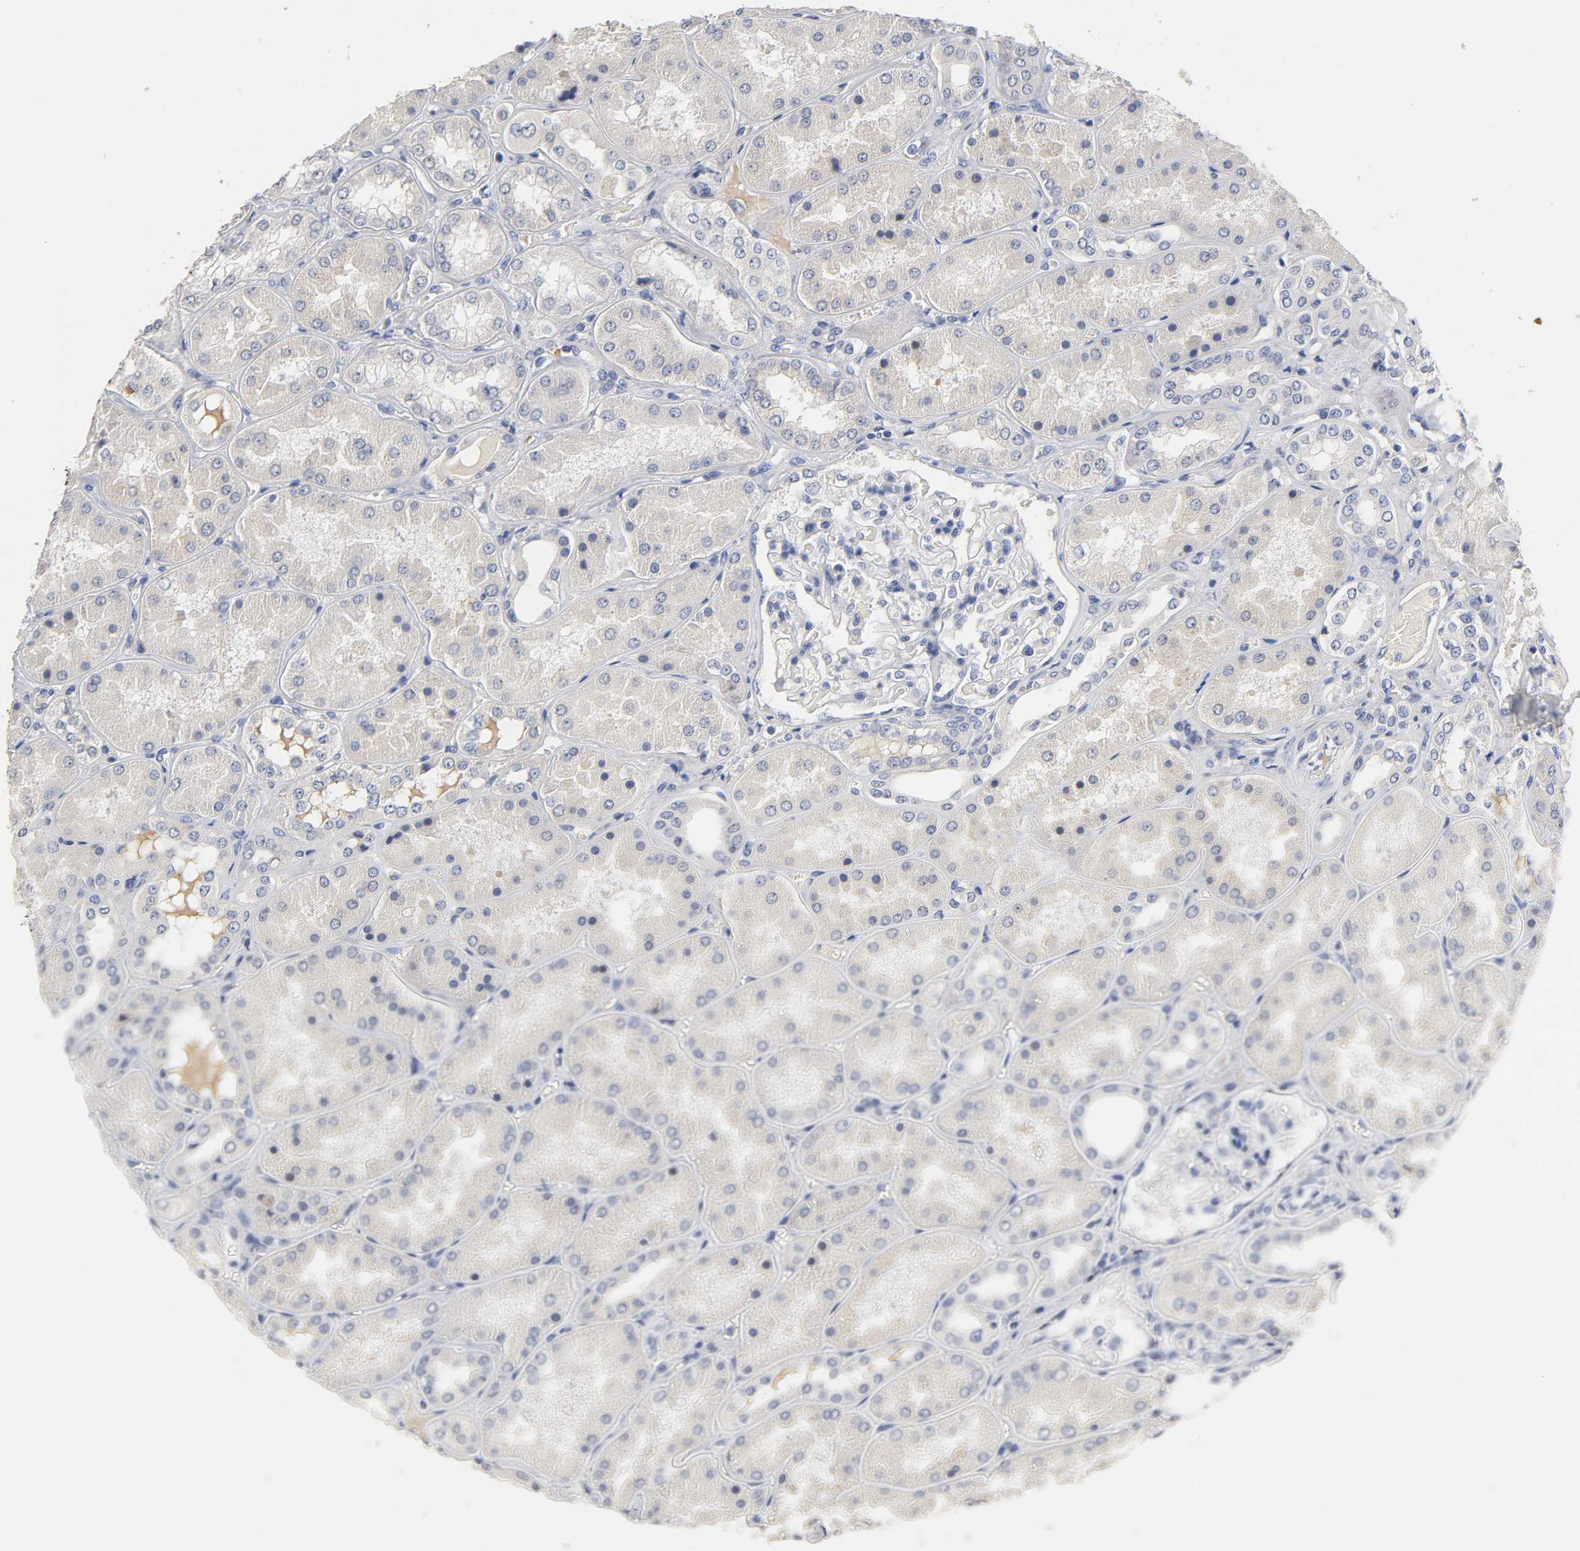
{"staining": {"intensity": "negative", "quantity": "none", "location": "none"}, "tissue": "kidney", "cell_type": "Cells in glomeruli", "image_type": "normal", "snomed": [{"axis": "morphology", "description": "Normal tissue, NOS"}, {"axis": "topography", "description": "Kidney"}], "caption": "This micrograph is of normal kidney stained with IHC to label a protein in brown with the nuclei are counter-stained blue. There is no expression in cells in glomeruli. The staining is performed using DAB (3,3'-diaminobenzidine) brown chromogen with nuclei counter-stained in using hematoxylin.", "gene": "OVOL1", "patient": {"sex": "female", "age": 56}}